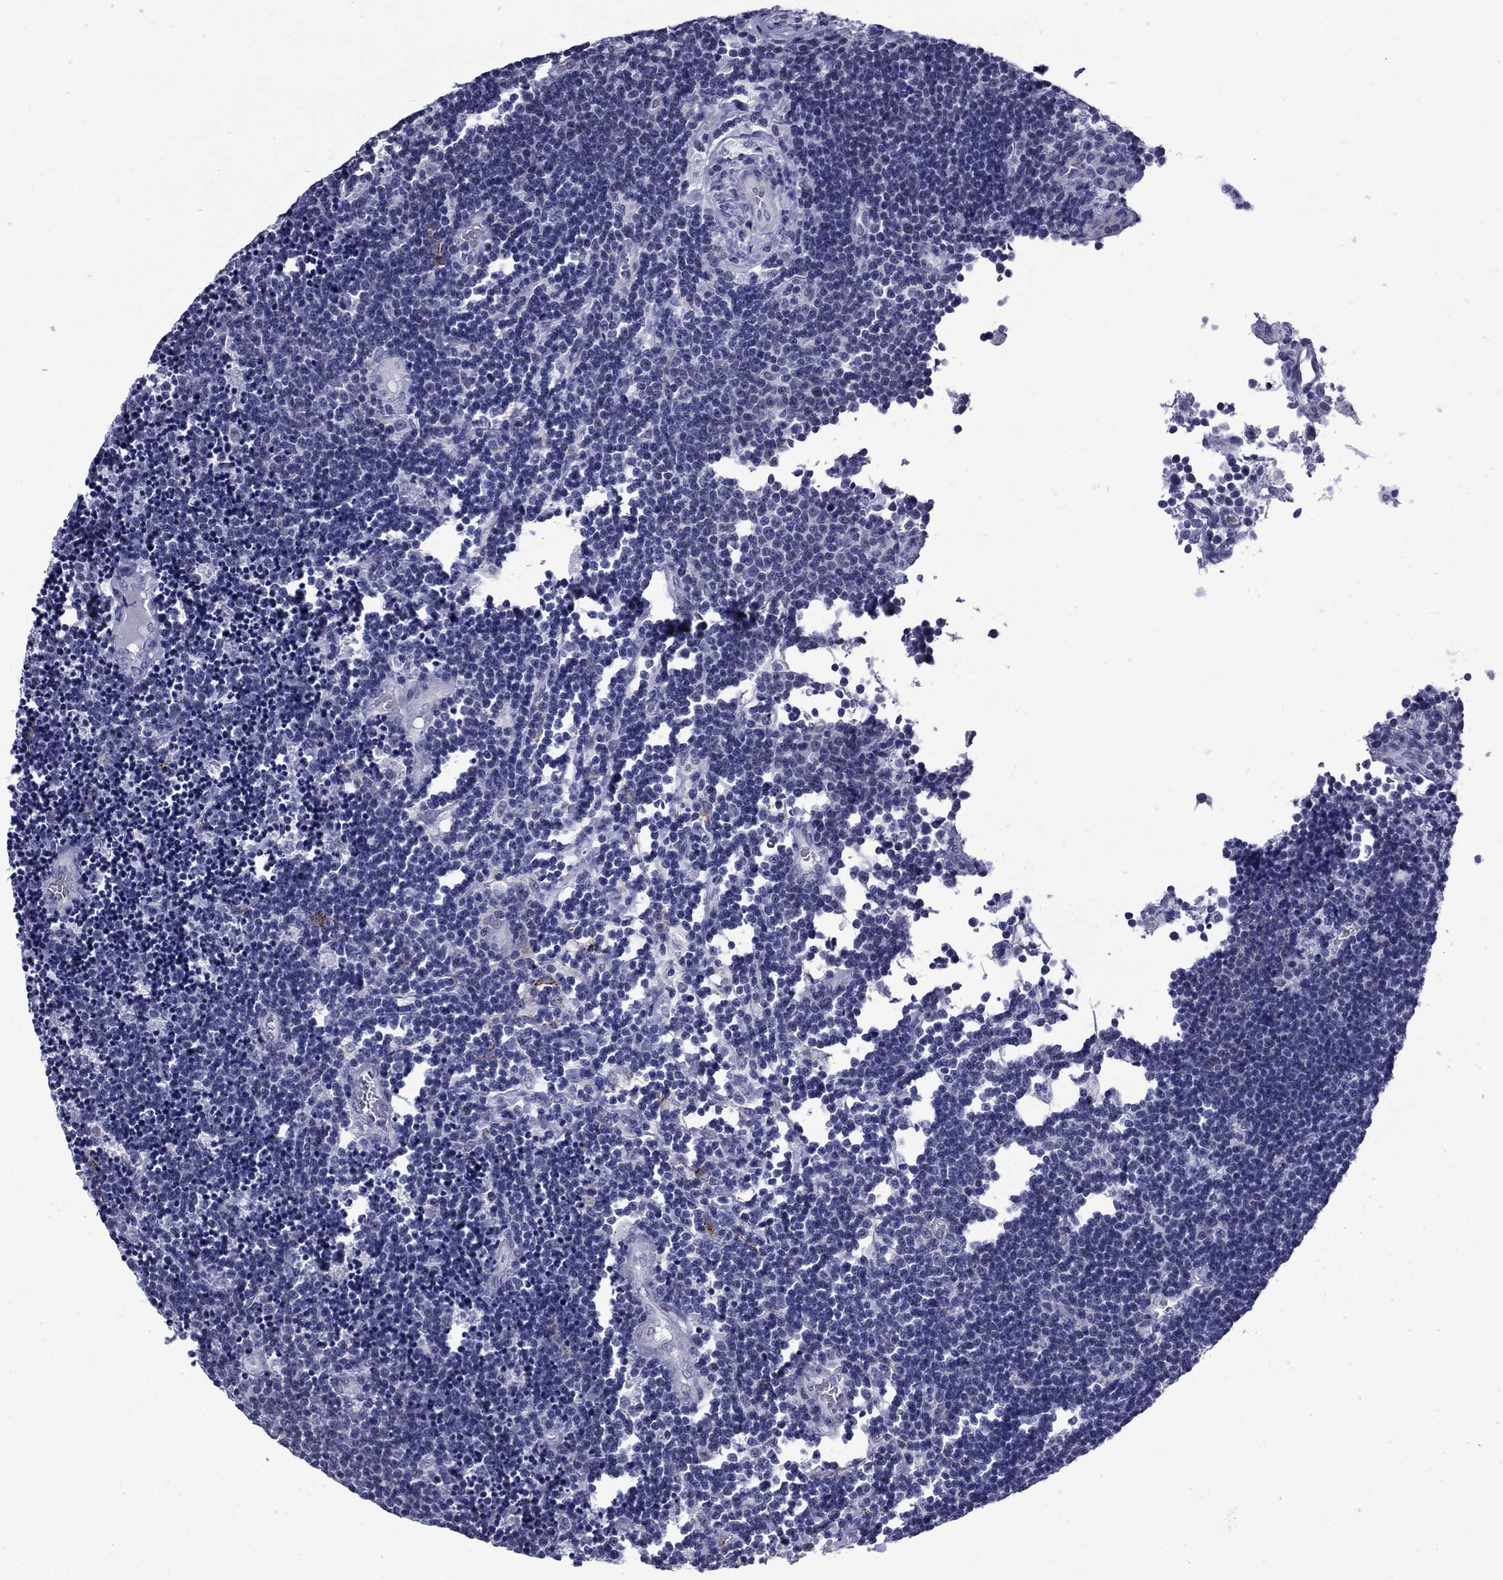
{"staining": {"intensity": "negative", "quantity": "none", "location": "none"}, "tissue": "lymphoma", "cell_type": "Tumor cells", "image_type": "cancer", "snomed": [{"axis": "morphology", "description": "Malignant lymphoma, non-Hodgkin's type, Low grade"}, {"axis": "topography", "description": "Brain"}], "caption": "Protein analysis of low-grade malignant lymphoma, non-Hodgkin's type displays no significant positivity in tumor cells.", "gene": "MGARP", "patient": {"sex": "female", "age": 66}}